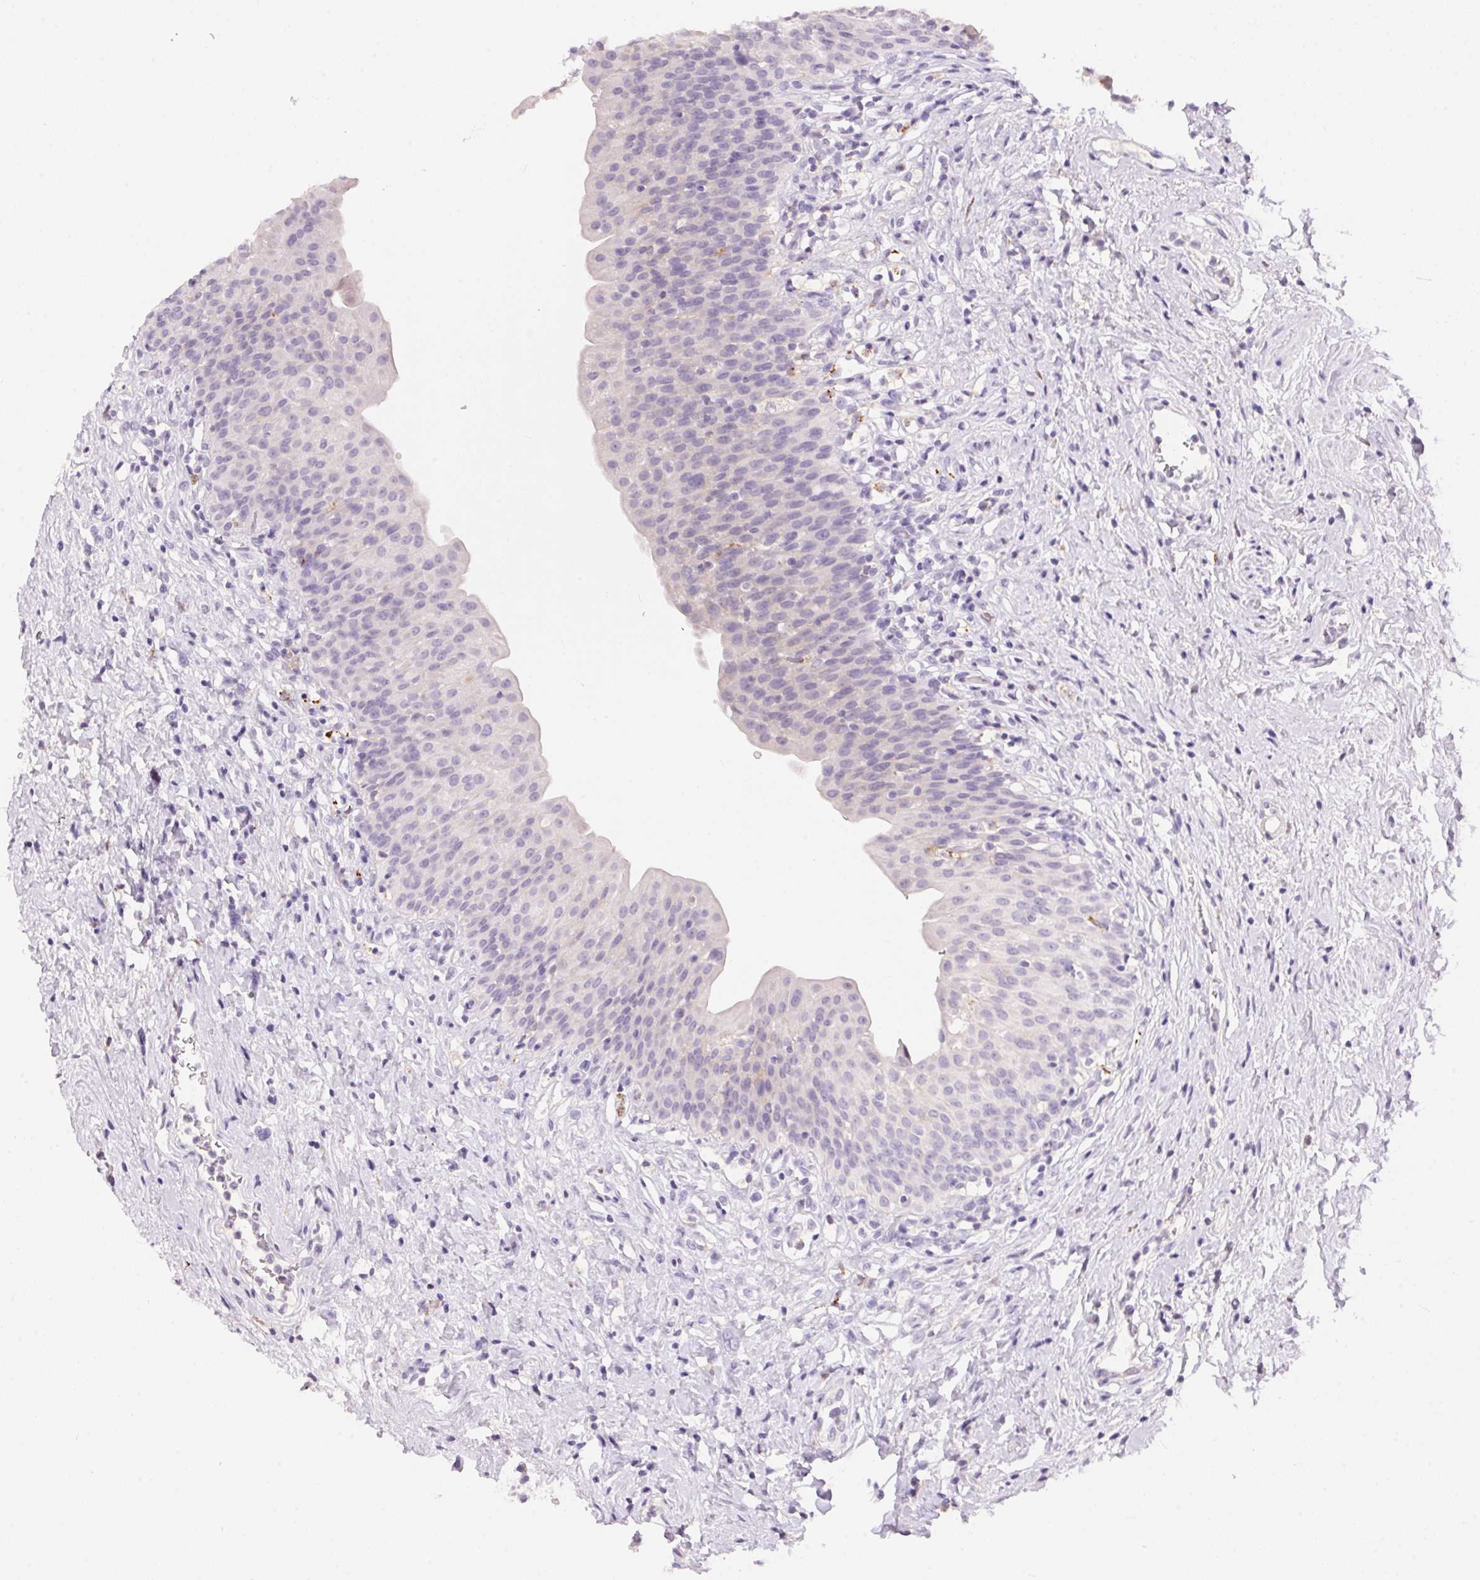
{"staining": {"intensity": "negative", "quantity": "none", "location": "none"}, "tissue": "urinary bladder", "cell_type": "Urothelial cells", "image_type": "normal", "snomed": [{"axis": "morphology", "description": "Normal tissue, NOS"}, {"axis": "topography", "description": "Urinary bladder"}], "caption": "High power microscopy histopathology image of an immunohistochemistry image of normal urinary bladder, revealing no significant expression in urothelial cells.", "gene": "PNLIPRP3", "patient": {"sex": "male", "age": 76}}